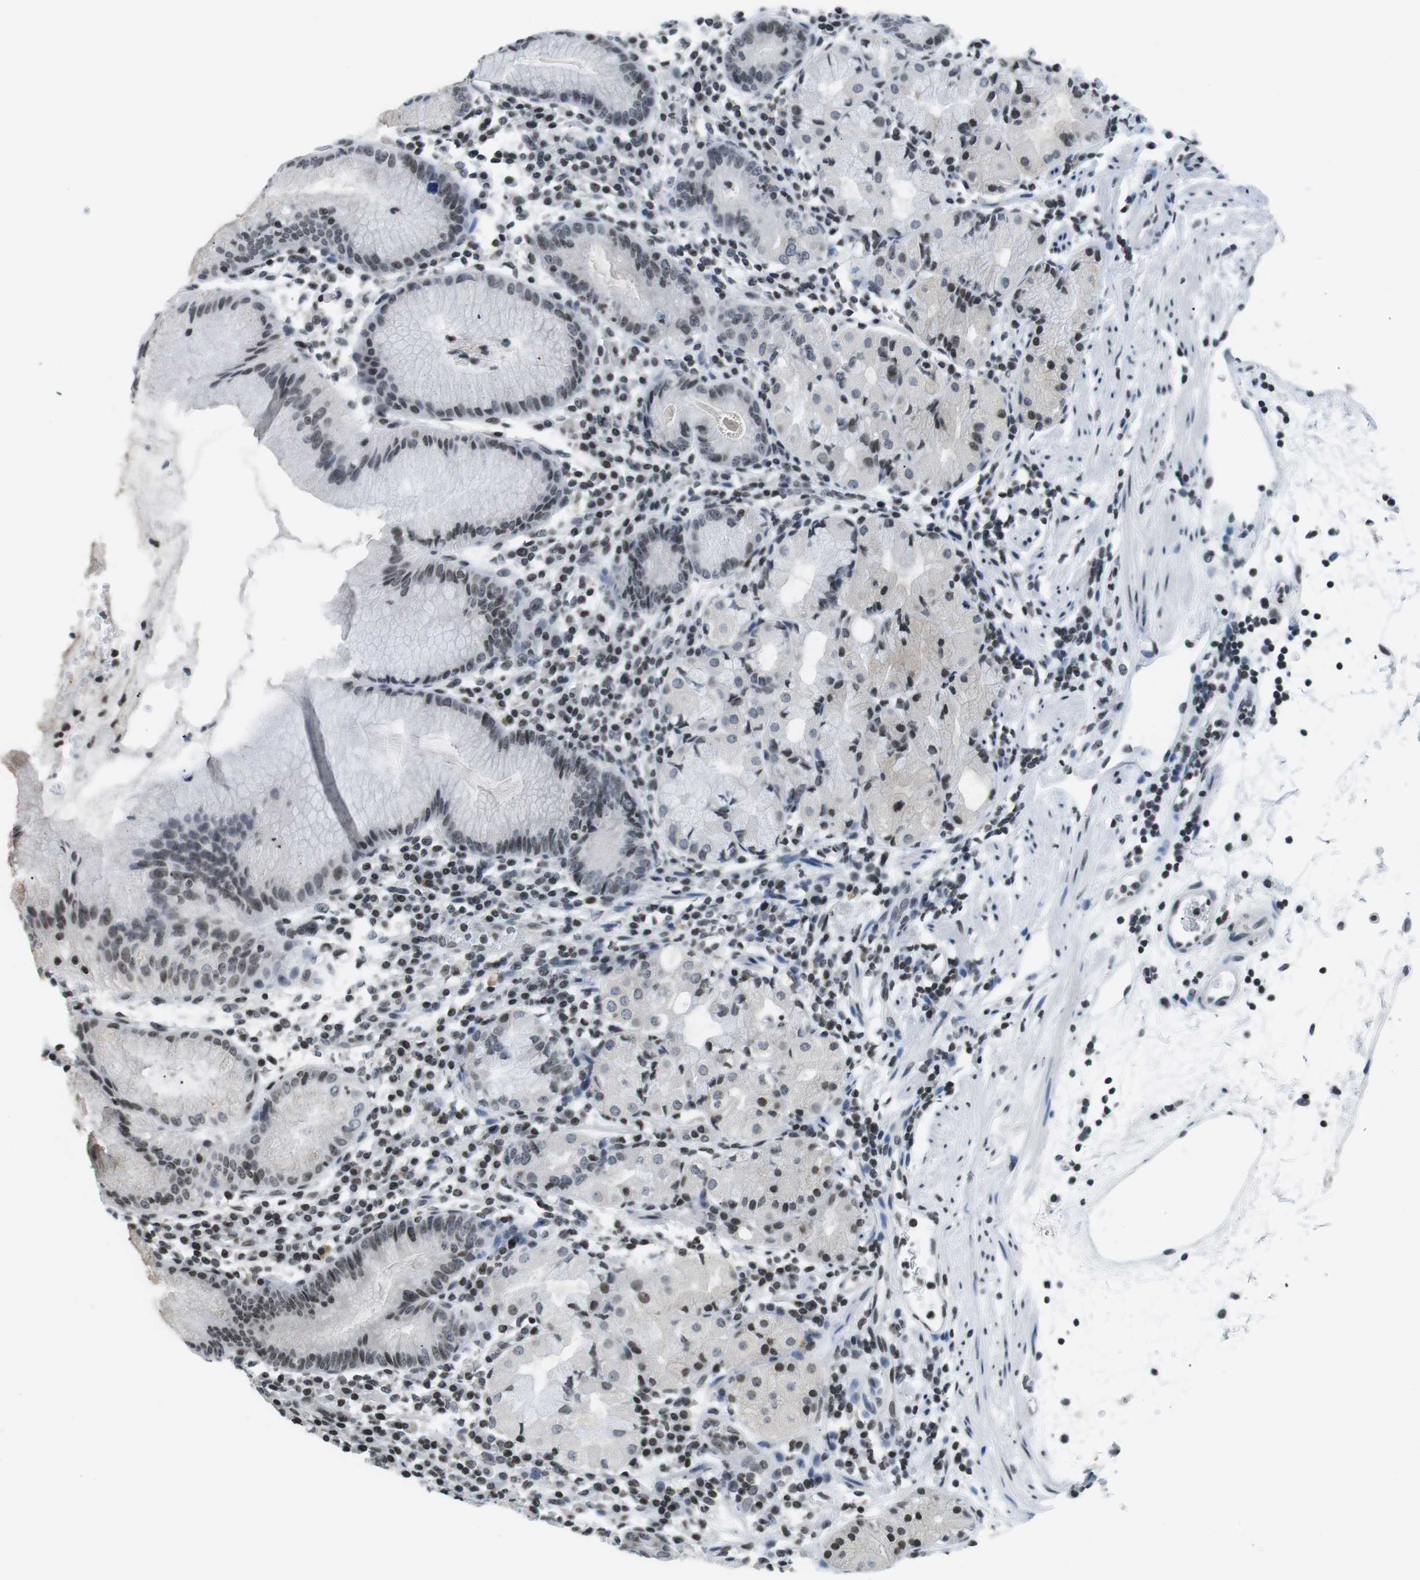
{"staining": {"intensity": "weak", "quantity": "25%-75%", "location": "nuclear"}, "tissue": "stomach", "cell_type": "Glandular cells", "image_type": "normal", "snomed": [{"axis": "morphology", "description": "Normal tissue, NOS"}, {"axis": "topography", "description": "Stomach"}, {"axis": "topography", "description": "Stomach, lower"}], "caption": "Stomach stained for a protein (brown) reveals weak nuclear positive staining in approximately 25%-75% of glandular cells.", "gene": "E2F2", "patient": {"sex": "female", "age": 75}}